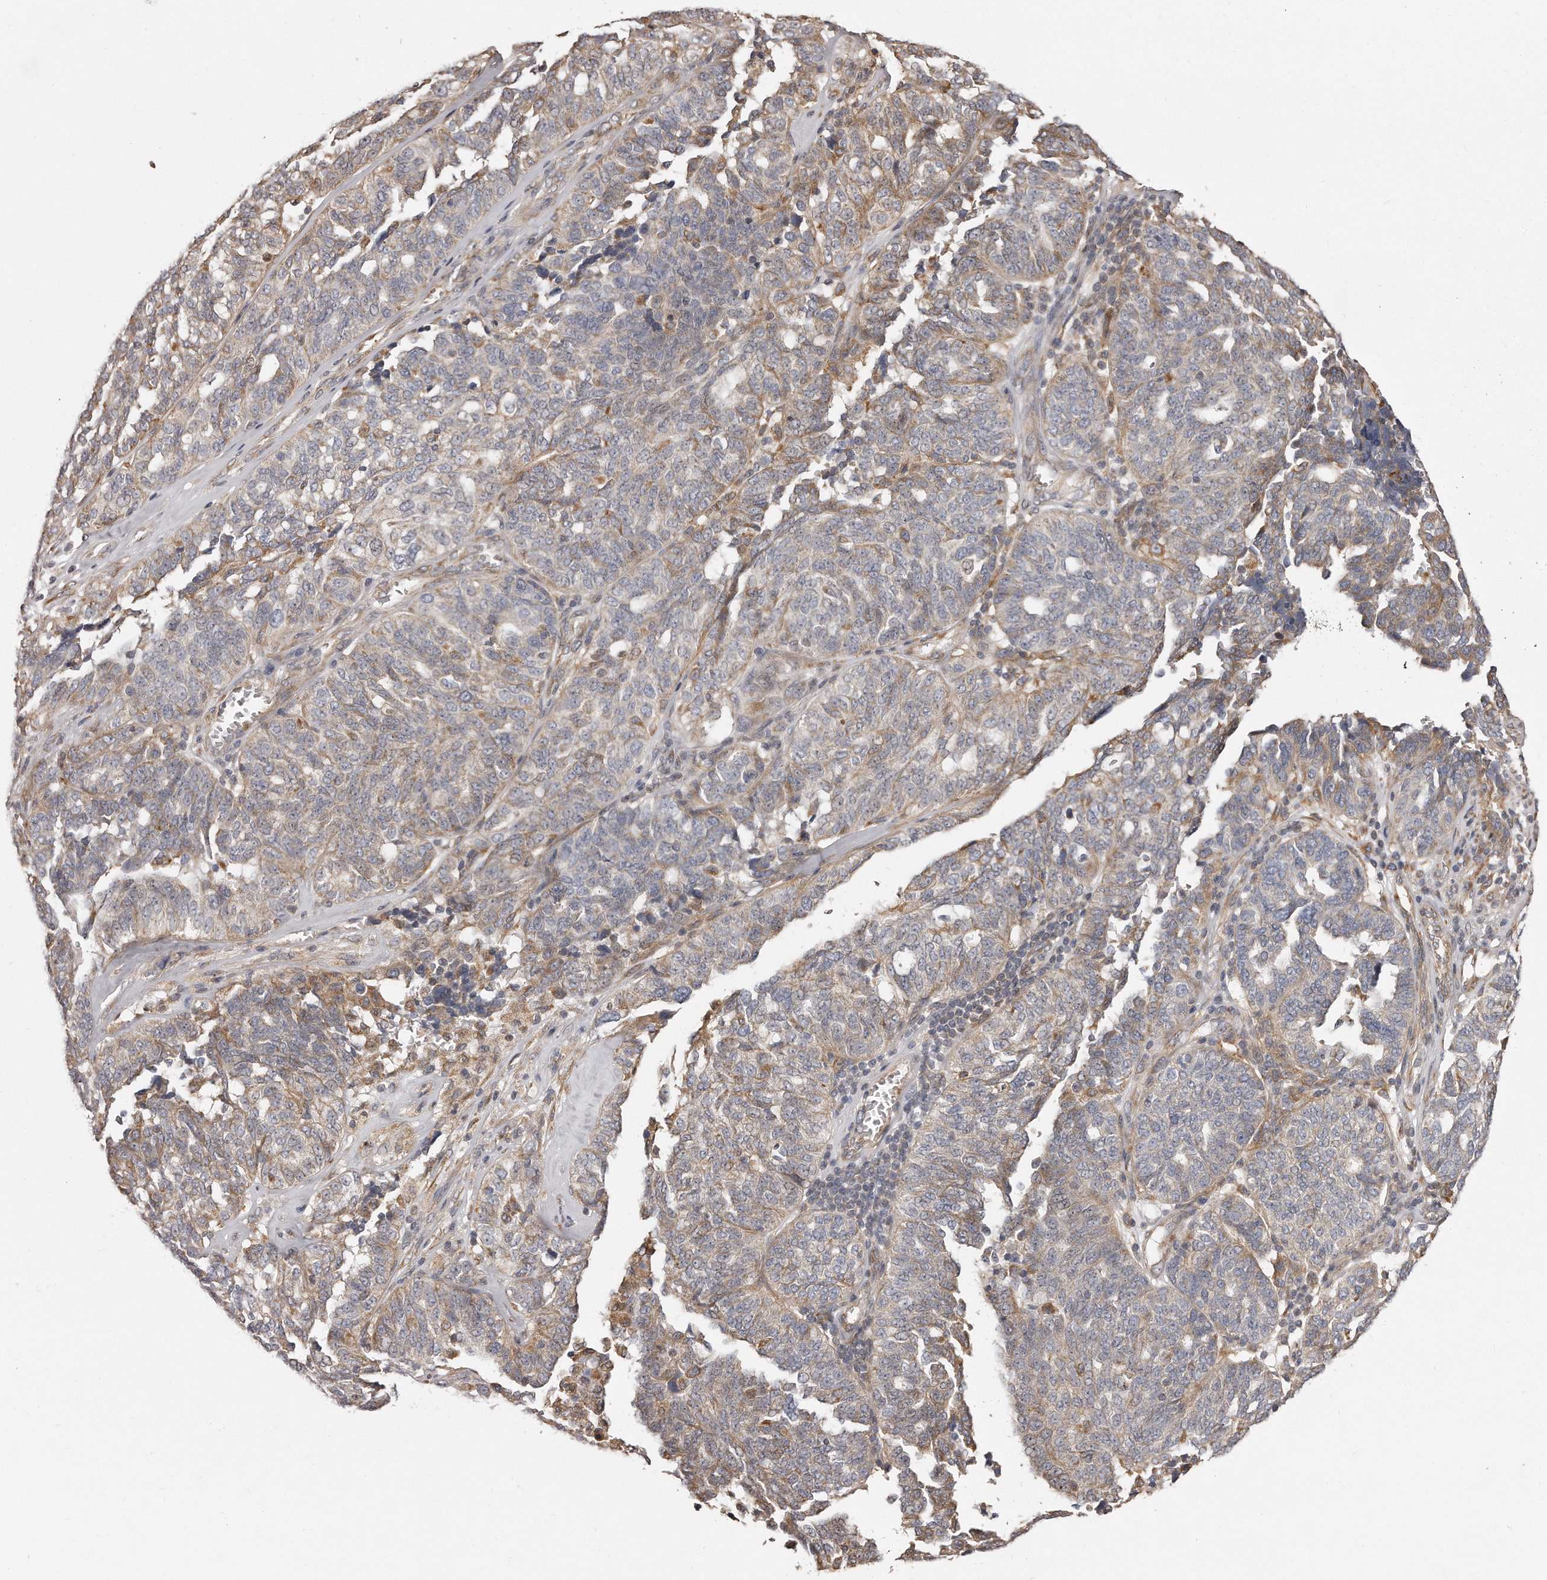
{"staining": {"intensity": "weak", "quantity": "25%-75%", "location": "cytoplasmic/membranous"}, "tissue": "ovarian cancer", "cell_type": "Tumor cells", "image_type": "cancer", "snomed": [{"axis": "morphology", "description": "Cystadenocarcinoma, serous, NOS"}, {"axis": "topography", "description": "Ovary"}], "caption": "IHC histopathology image of neoplastic tissue: ovarian serous cystadenocarcinoma stained using IHC reveals low levels of weak protein expression localized specifically in the cytoplasmic/membranous of tumor cells, appearing as a cytoplasmic/membranous brown color.", "gene": "TRAPPC14", "patient": {"sex": "female", "age": 59}}